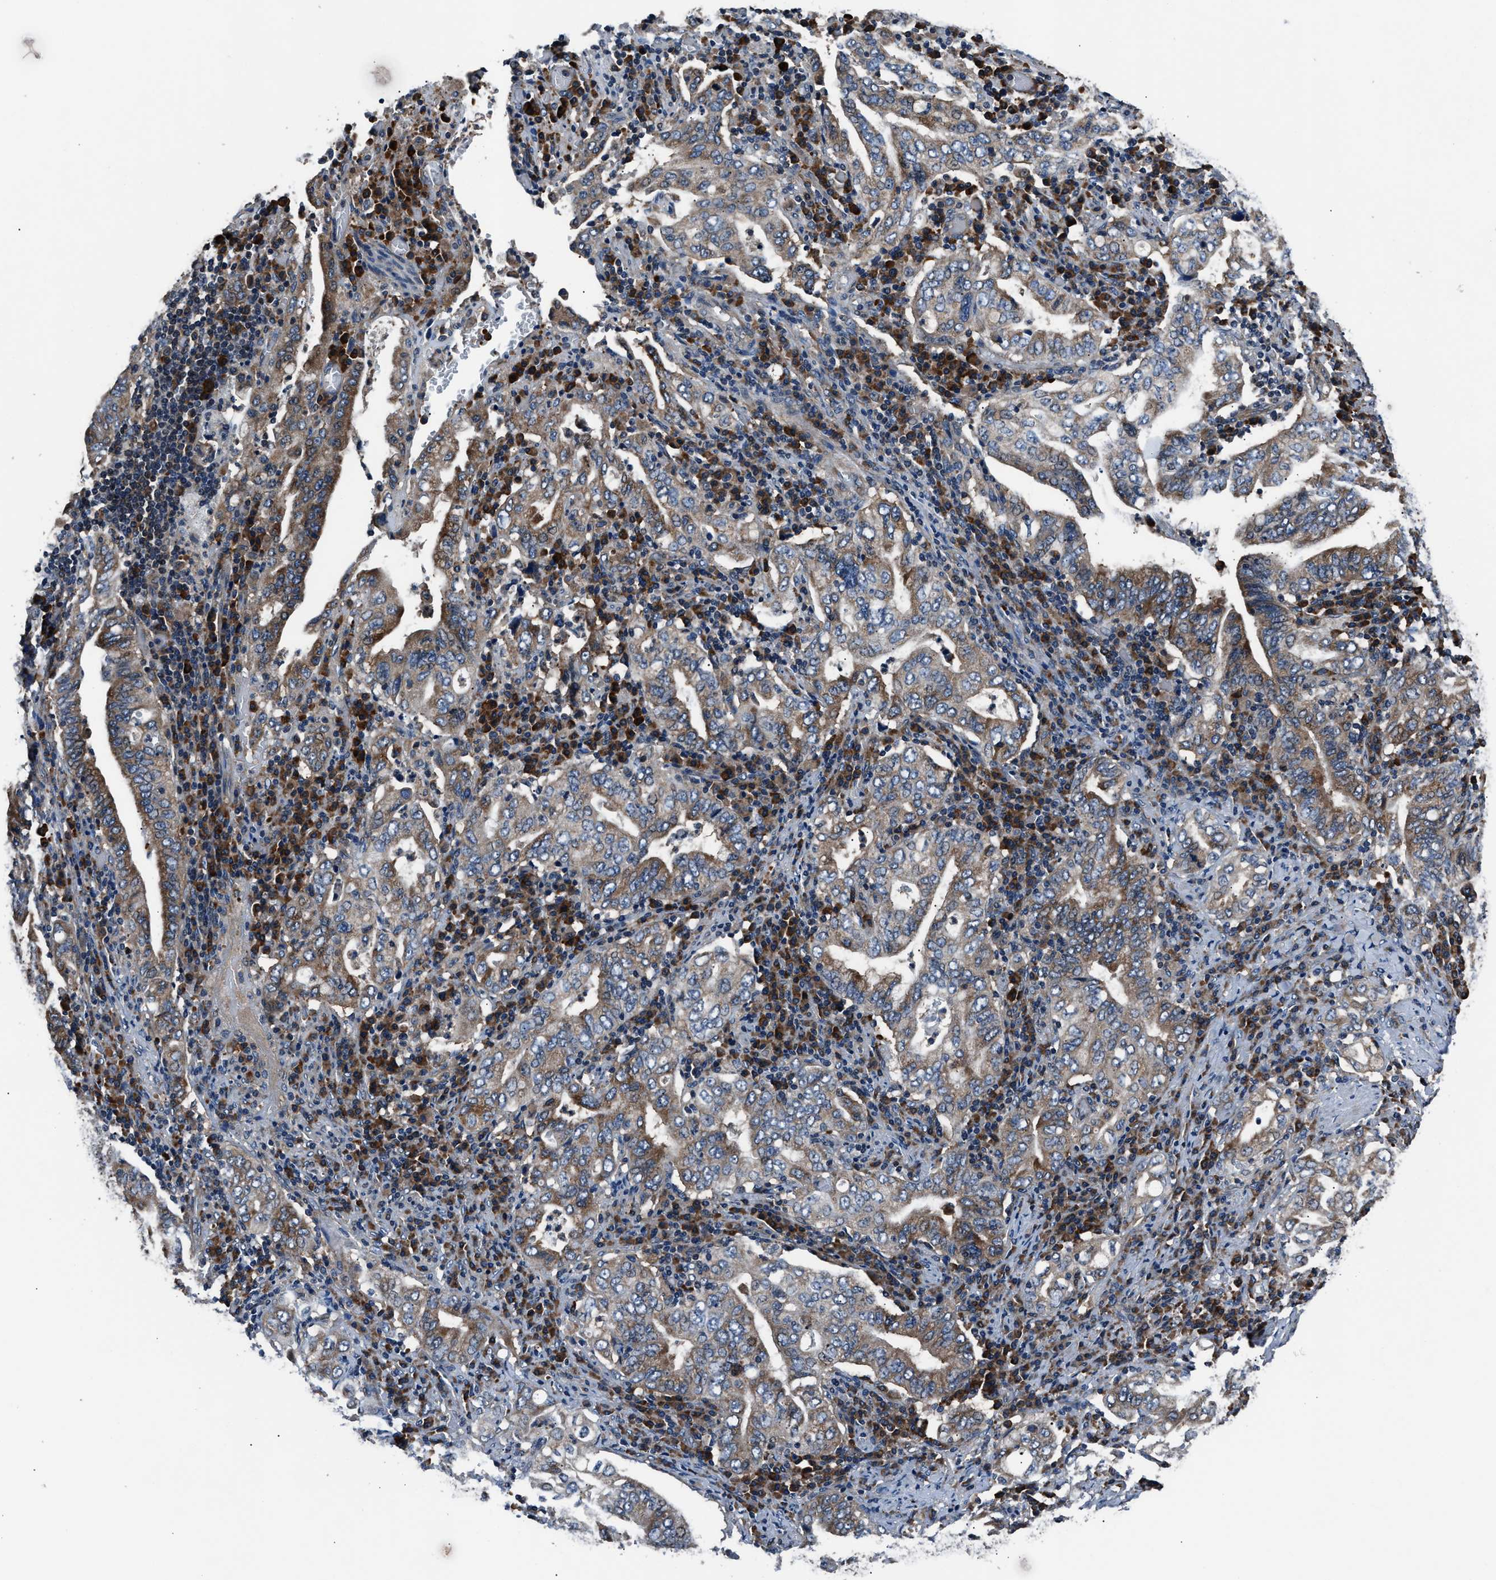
{"staining": {"intensity": "moderate", "quantity": ">75%", "location": "cytoplasmic/membranous"}, "tissue": "stomach cancer", "cell_type": "Tumor cells", "image_type": "cancer", "snomed": [{"axis": "morphology", "description": "Normal tissue, NOS"}, {"axis": "morphology", "description": "Adenocarcinoma, NOS"}, {"axis": "topography", "description": "Esophagus"}, {"axis": "topography", "description": "Stomach, upper"}, {"axis": "topography", "description": "Peripheral nerve tissue"}], "caption": "The image displays immunohistochemical staining of stomach cancer (adenocarcinoma). There is moderate cytoplasmic/membranous positivity is seen in approximately >75% of tumor cells.", "gene": "IMPDH2", "patient": {"sex": "male", "age": 62}}